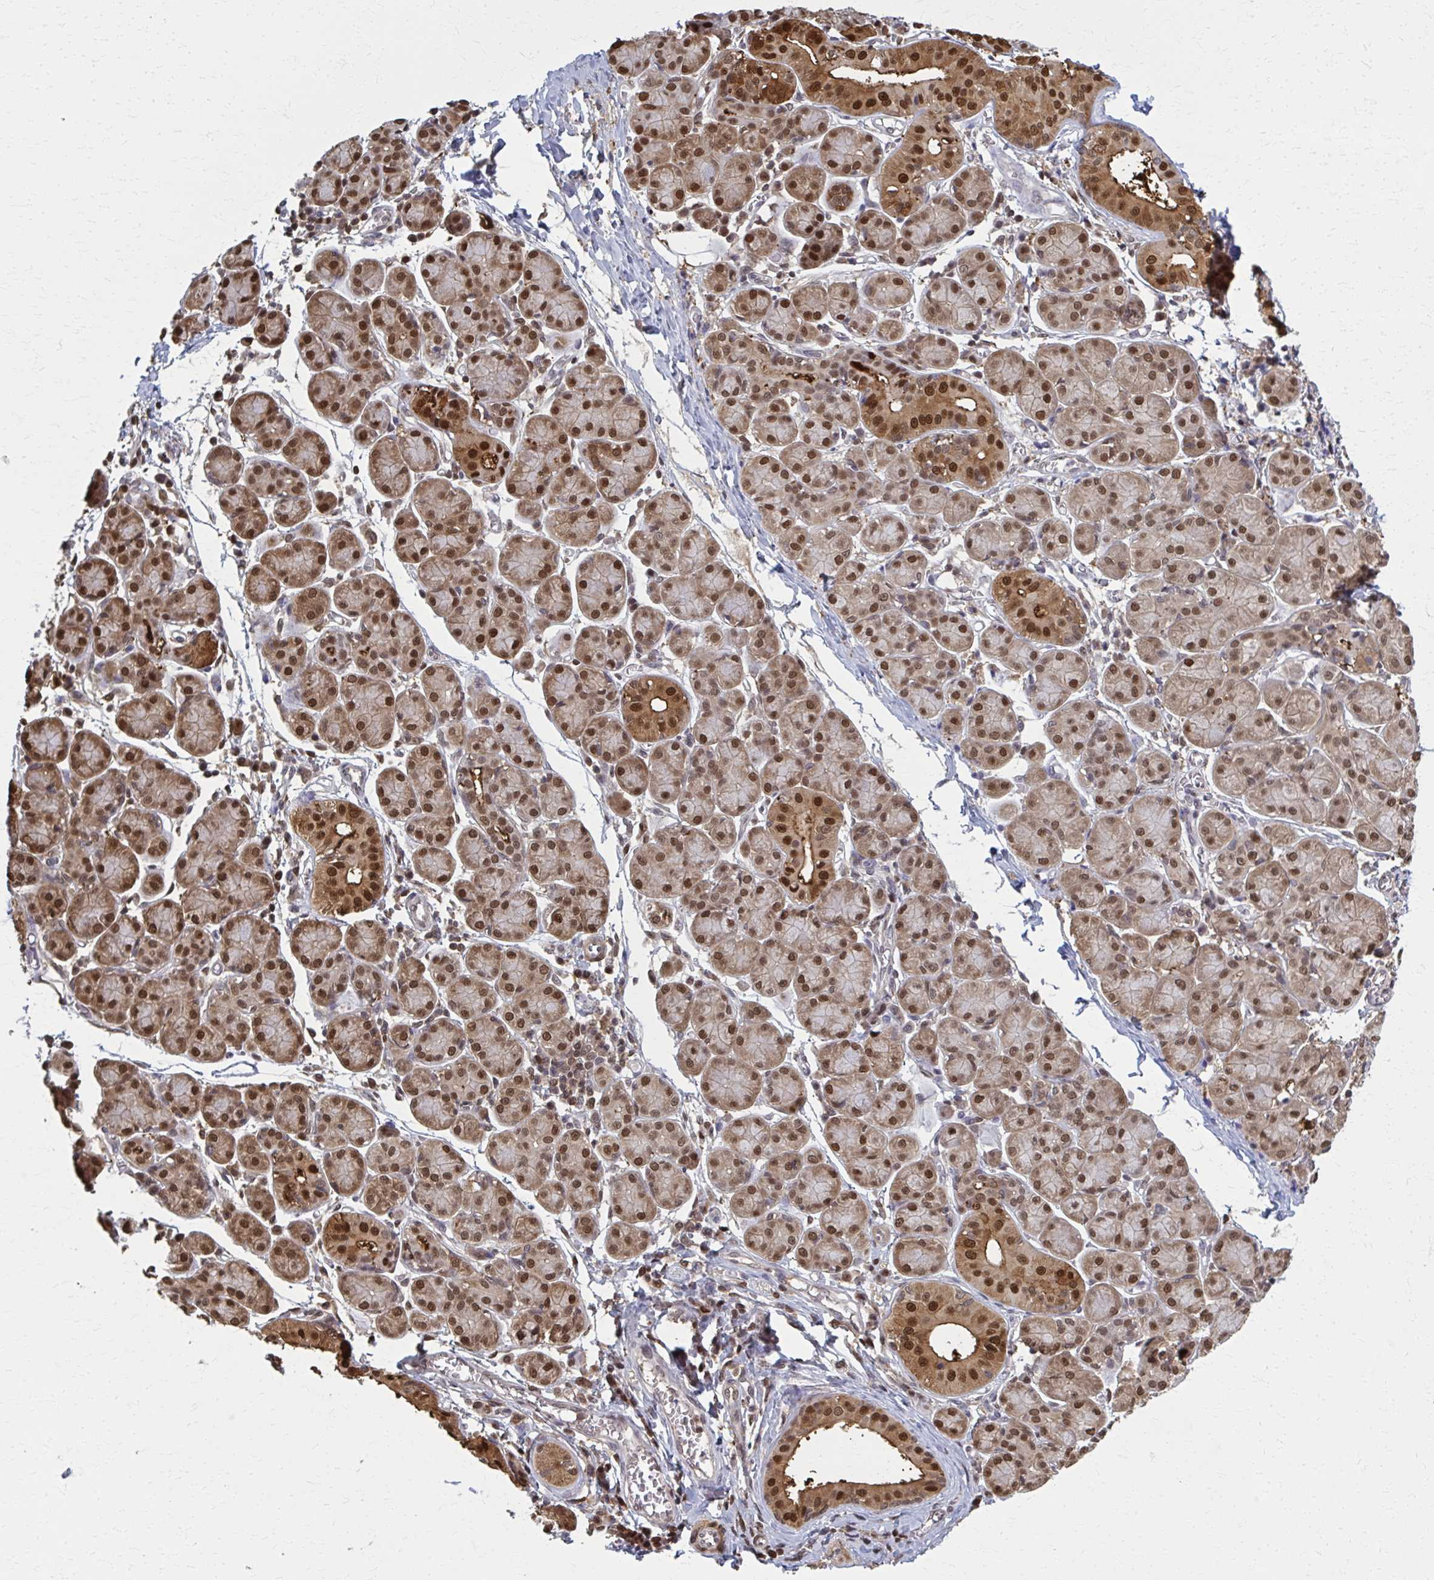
{"staining": {"intensity": "strong", "quantity": ">75%", "location": "cytoplasmic/membranous,nuclear"}, "tissue": "salivary gland", "cell_type": "Glandular cells", "image_type": "normal", "snomed": [{"axis": "morphology", "description": "Normal tissue, NOS"}, {"axis": "morphology", "description": "Inflammation, NOS"}, {"axis": "topography", "description": "Lymph node"}, {"axis": "topography", "description": "Salivary gland"}], "caption": "DAB (3,3'-diaminobenzidine) immunohistochemical staining of unremarkable salivary gland exhibits strong cytoplasmic/membranous,nuclear protein staining in approximately >75% of glandular cells. (DAB (3,3'-diaminobenzidine) IHC, brown staining for protein, blue staining for nuclei).", "gene": "MDH1", "patient": {"sex": "male", "age": 3}}